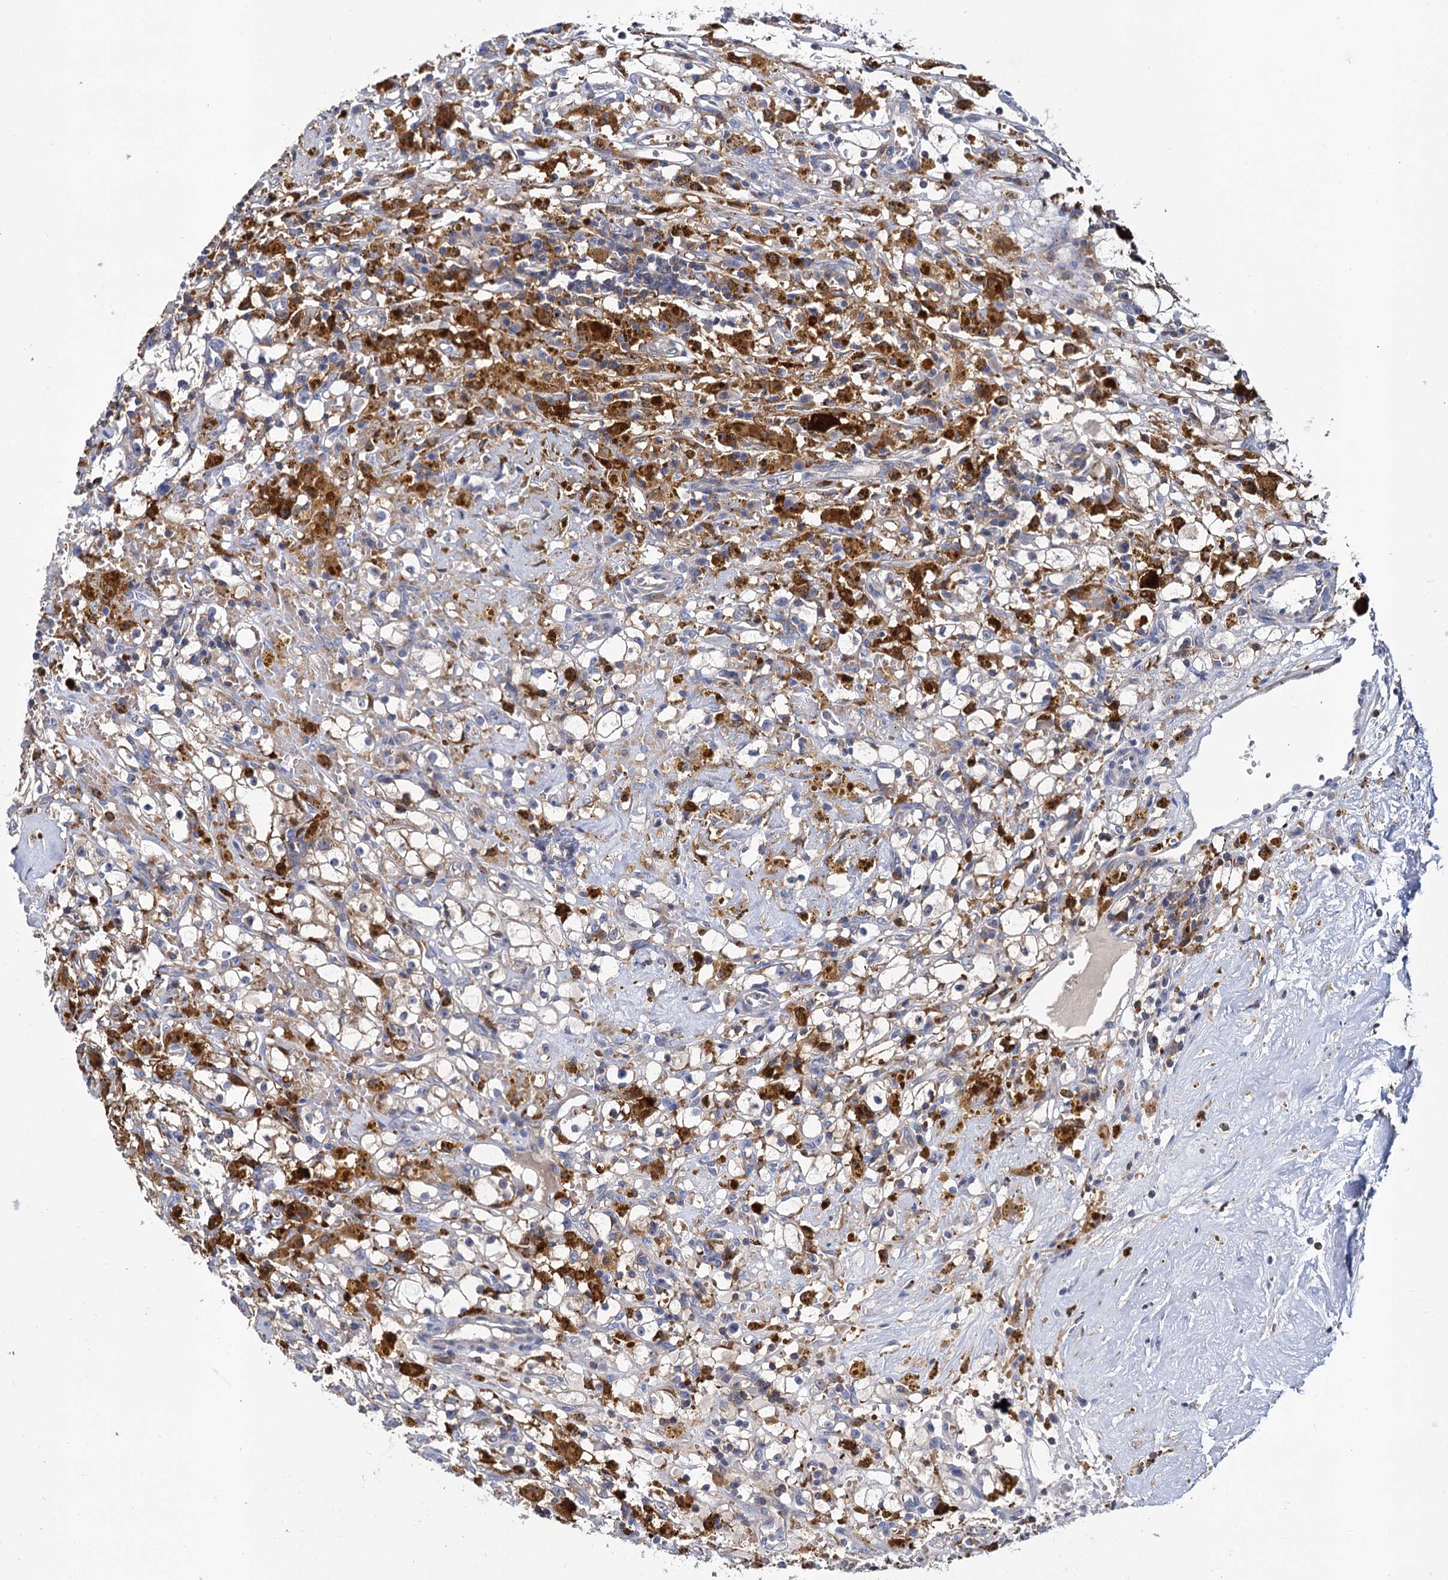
{"staining": {"intensity": "moderate", "quantity": "<25%", "location": "cytoplasmic/membranous"}, "tissue": "renal cancer", "cell_type": "Tumor cells", "image_type": "cancer", "snomed": [{"axis": "morphology", "description": "Adenocarcinoma, NOS"}, {"axis": "topography", "description": "Kidney"}], "caption": "DAB immunohistochemical staining of human adenocarcinoma (renal) reveals moderate cytoplasmic/membranous protein positivity in about <25% of tumor cells.", "gene": "GCLC", "patient": {"sex": "male", "age": 56}}